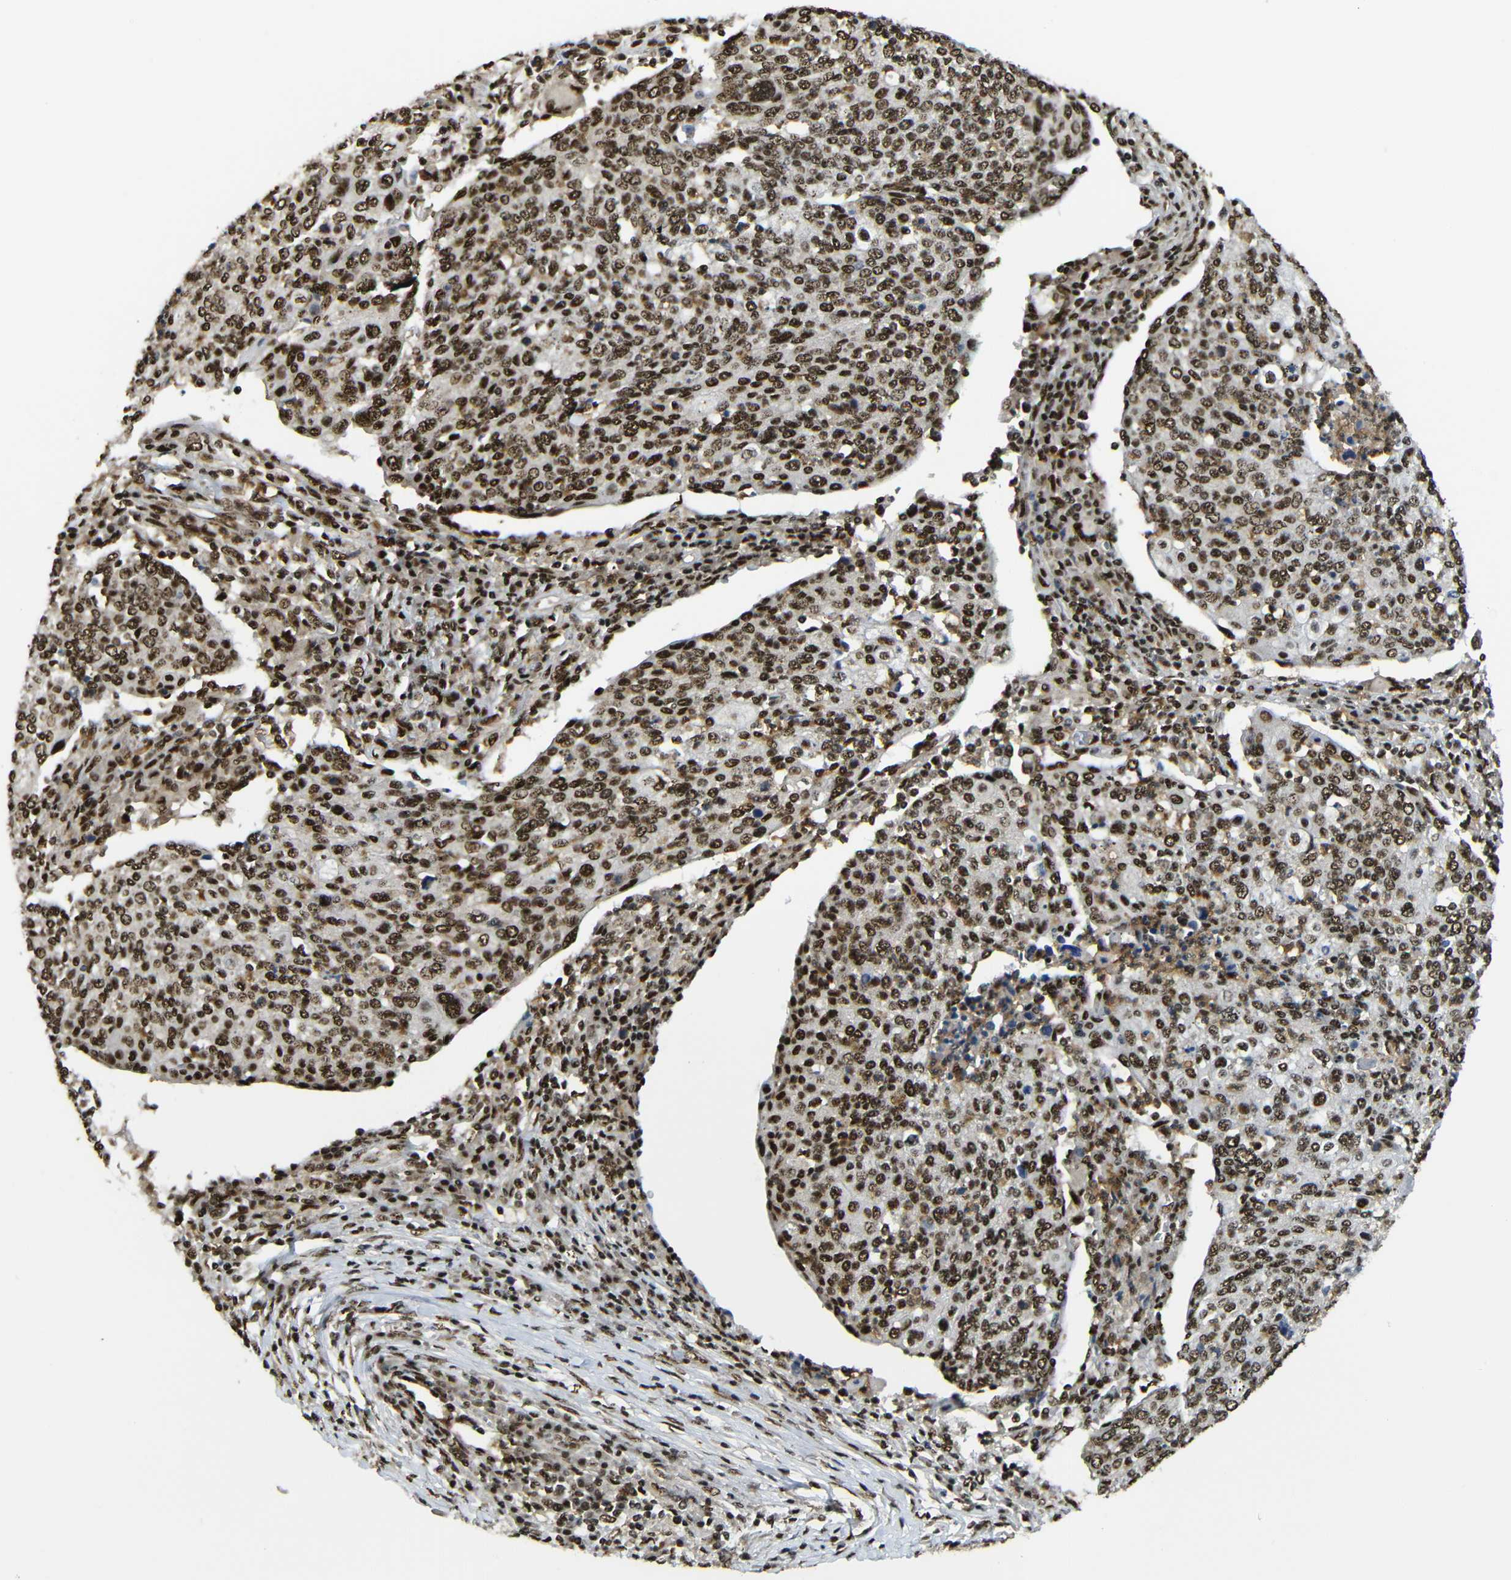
{"staining": {"intensity": "moderate", "quantity": ">75%", "location": "cytoplasmic/membranous,nuclear"}, "tissue": "cervical cancer", "cell_type": "Tumor cells", "image_type": "cancer", "snomed": [{"axis": "morphology", "description": "Squamous cell carcinoma, NOS"}, {"axis": "topography", "description": "Cervix"}], "caption": "Squamous cell carcinoma (cervical) tissue shows moderate cytoplasmic/membranous and nuclear expression in approximately >75% of tumor cells", "gene": "TCF7L2", "patient": {"sex": "female", "age": 40}}